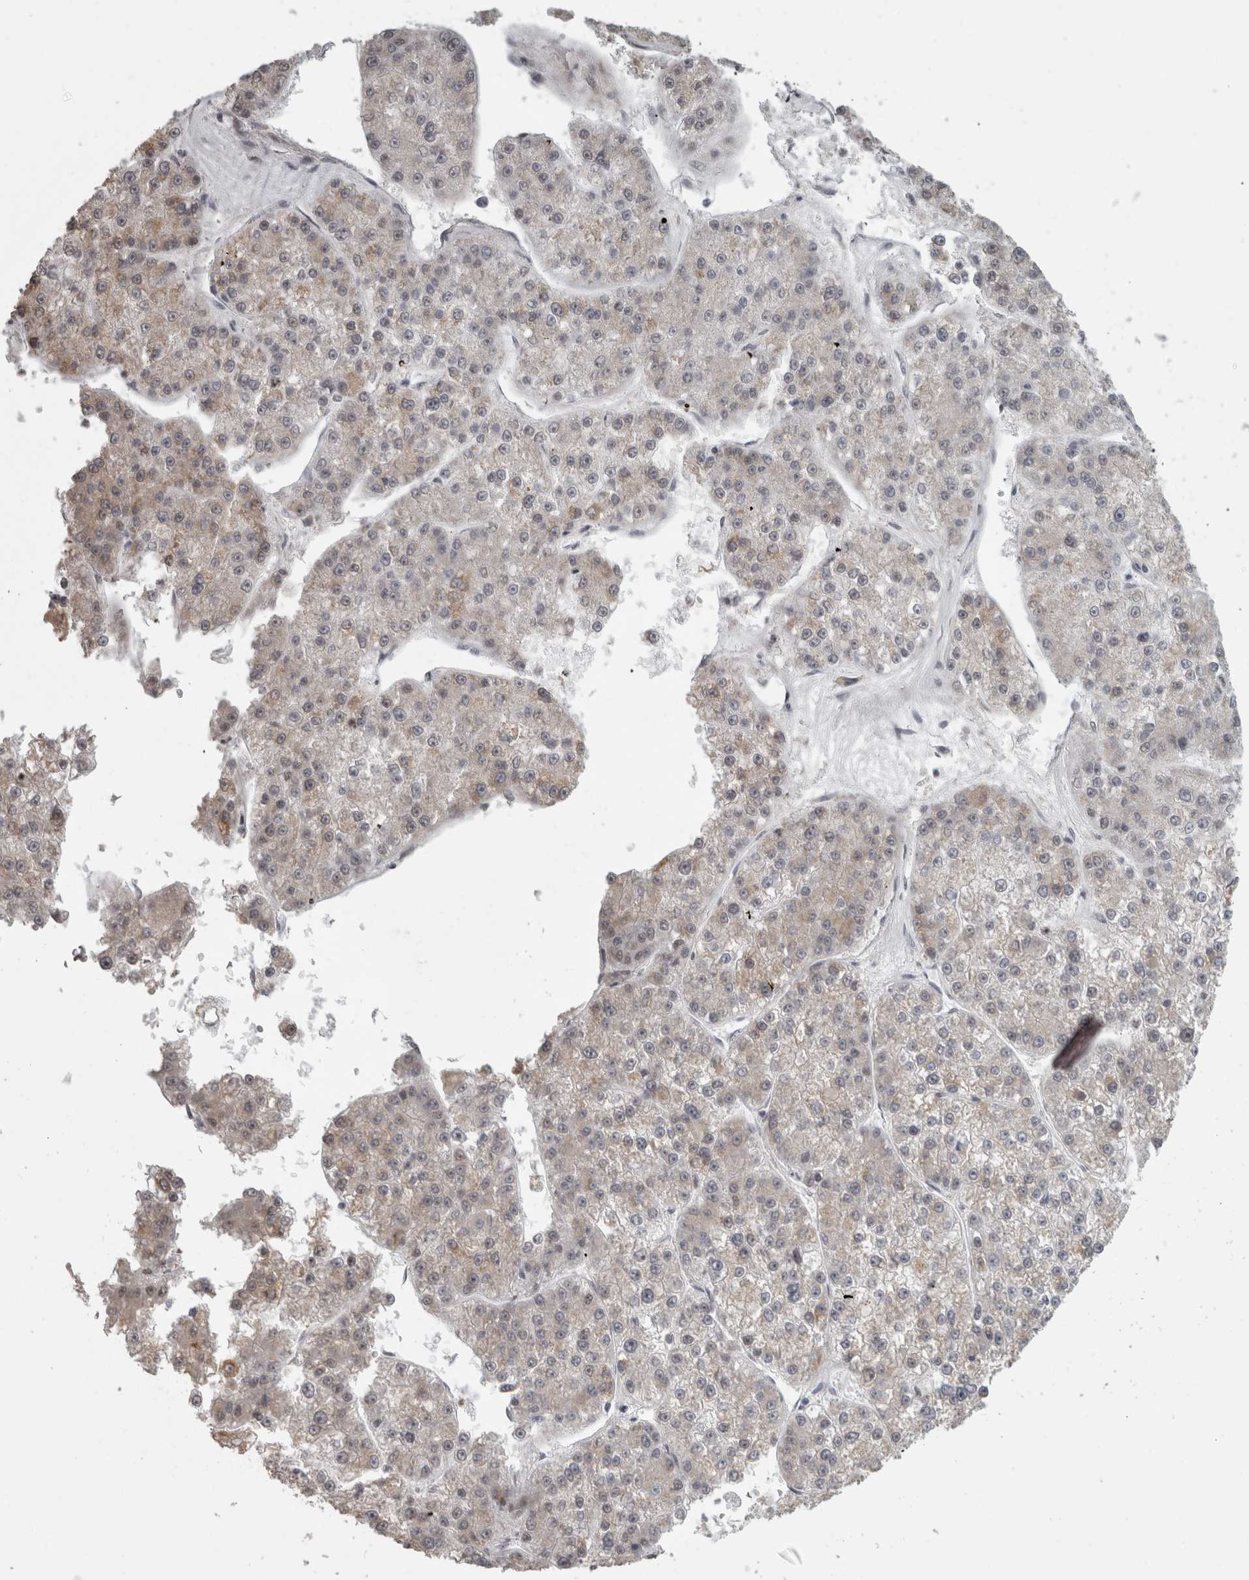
{"staining": {"intensity": "weak", "quantity": "25%-75%", "location": "cytoplasmic/membranous"}, "tissue": "liver cancer", "cell_type": "Tumor cells", "image_type": "cancer", "snomed": [{"axis": "morphology", "description": "Carcinoma, Hepatocellular, NOS"}, {"axis": "topography", "description": "Liver"}], "caption": "A low amount of weak cytoplasmic/membranous positivity is seen in about 25%-75% of tumor cells in liver cancer (hepatocellular carcinoma) tissue.", "gene": "MICU3", "patient": {"sex": "female", "age": 73}}